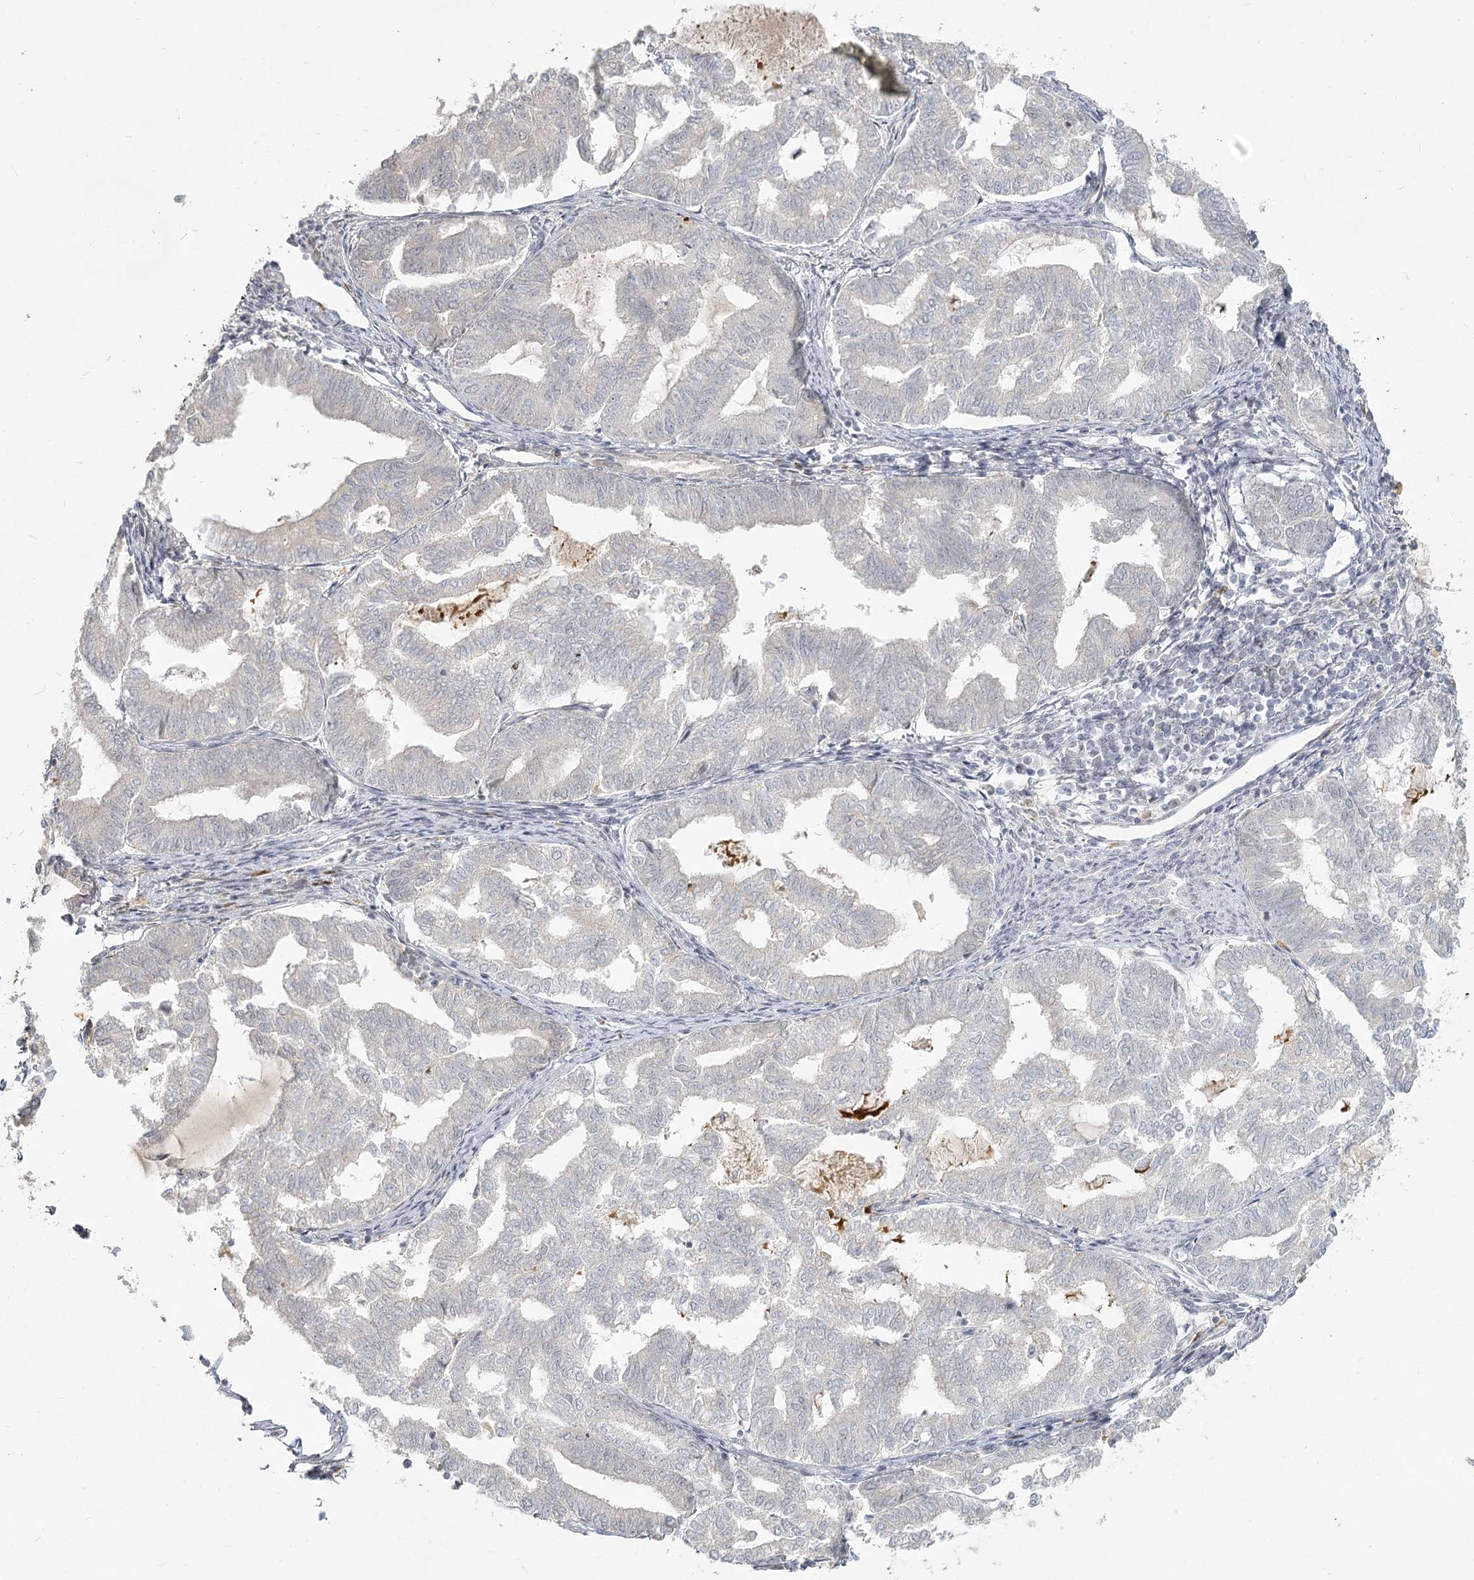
{"staining": {"intensity": "negative", "quantity": "none", "location": "none"}, "tissue": "endometrial cancer", "cell_type": "Tumor cells", "image_type": "cancer", "snomed": [{"axis": "morphology", "description": "Adenocarcinoma, NOS"}, {"axis": "topography", "description": "Endometrium"}], "caption": "Immunohistochemistry micrograph of neoplastic tissue: human endometrial cancer (adenocarcinoma) stained with DAB (3,3'-diaminobenzidine) exhibits no significant protein expression in tumor cells.", "gene": "EXOSC7", "patient": {"sex": "female", "age": 79}}